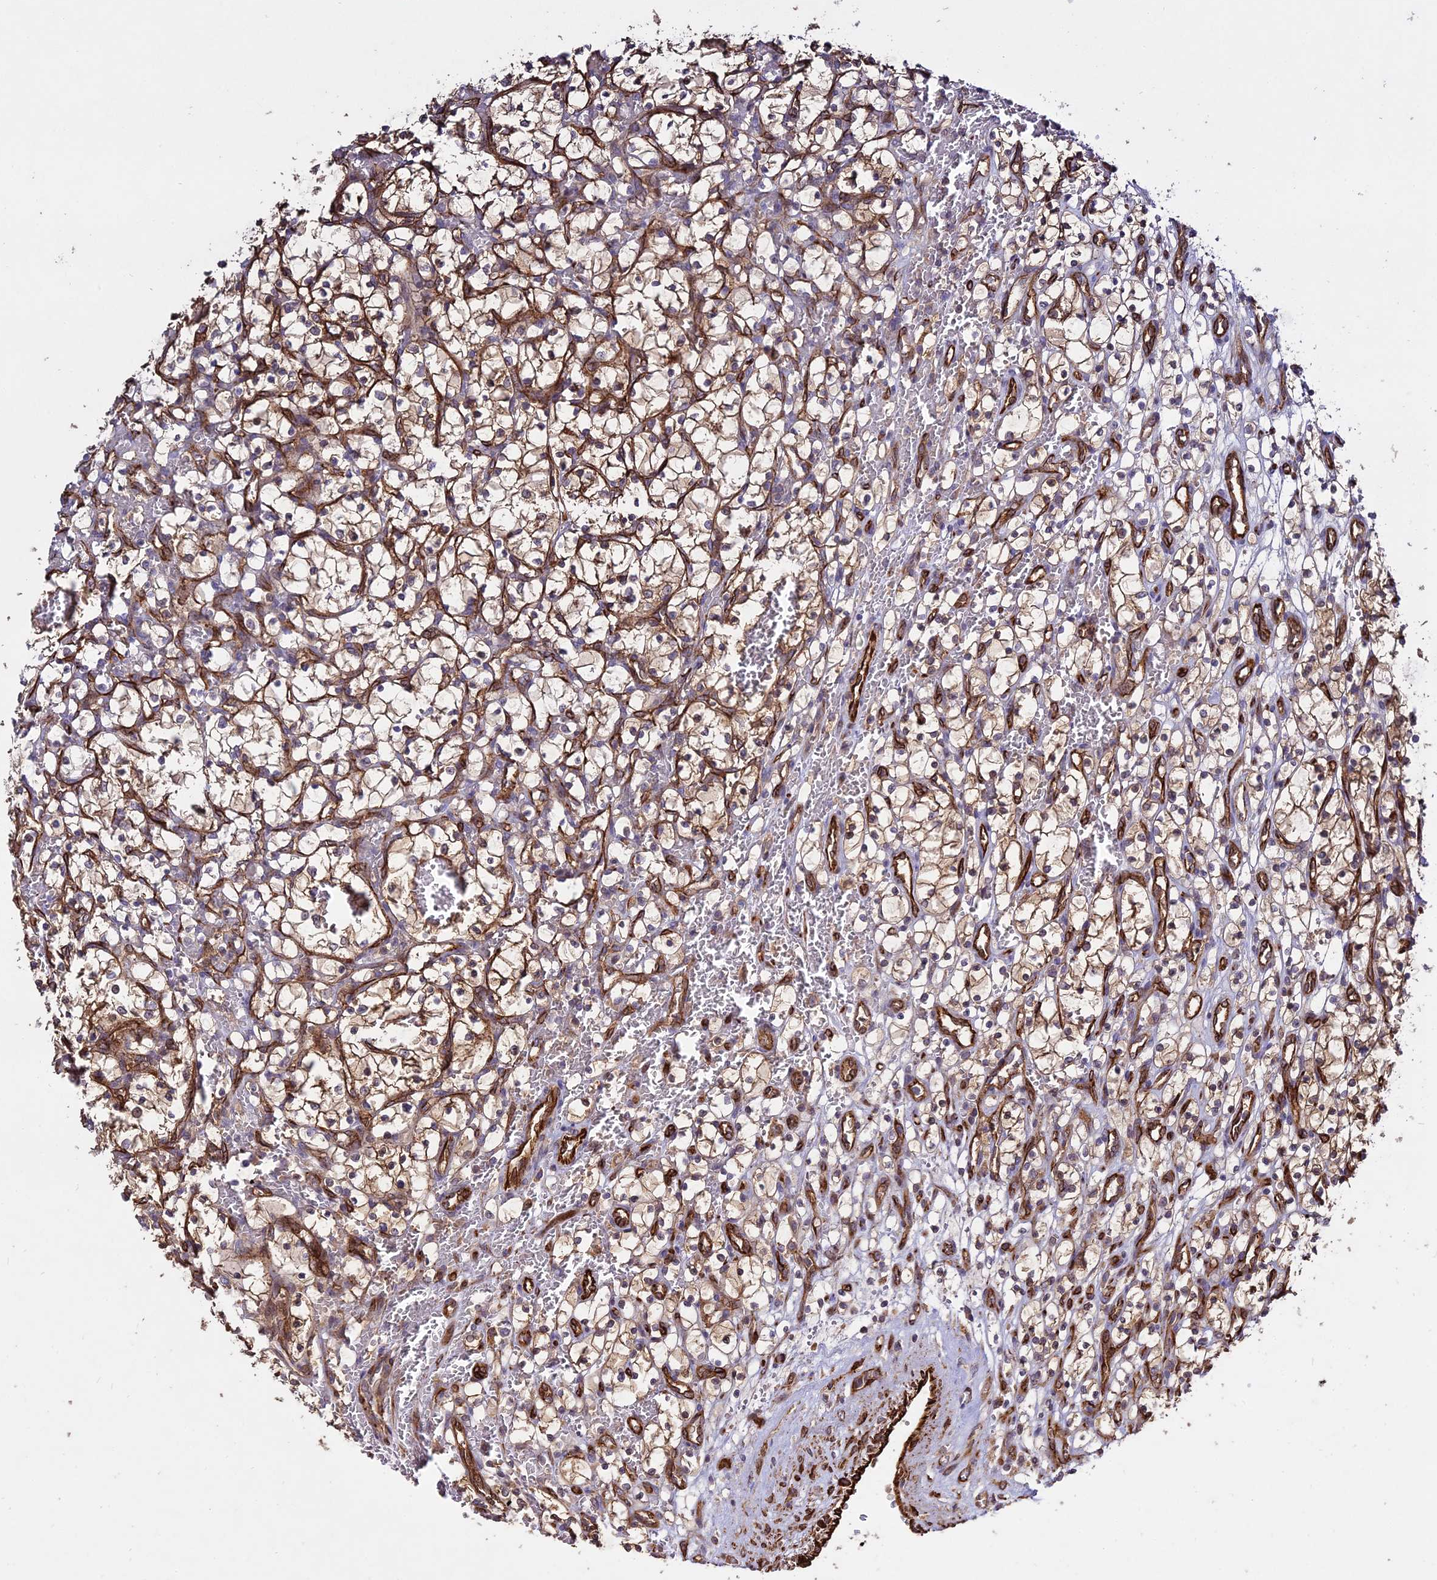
{"staining": {"intensity": "moderate", "quantity": "25%-75%", "location": "cytoplasmic/membranous"}, "tissue": "renal cancer", "cell_type": "Tumor cells", "image_type": "cancer", "snomed": [{"axis": "morphology", "description": "Adenocarcinoma, NOS"}, {"axis": "topography", "description": "Kidney"}], "caption": "Immunohistochemical staining of human renal adenocarcinoma shows medium levels of moderate cytoplasmic/membranous positivity in approximately 25%-75% of tumor cells.", "gene": "GRTP1", "patient": {"sex": "female", "age": 69}}